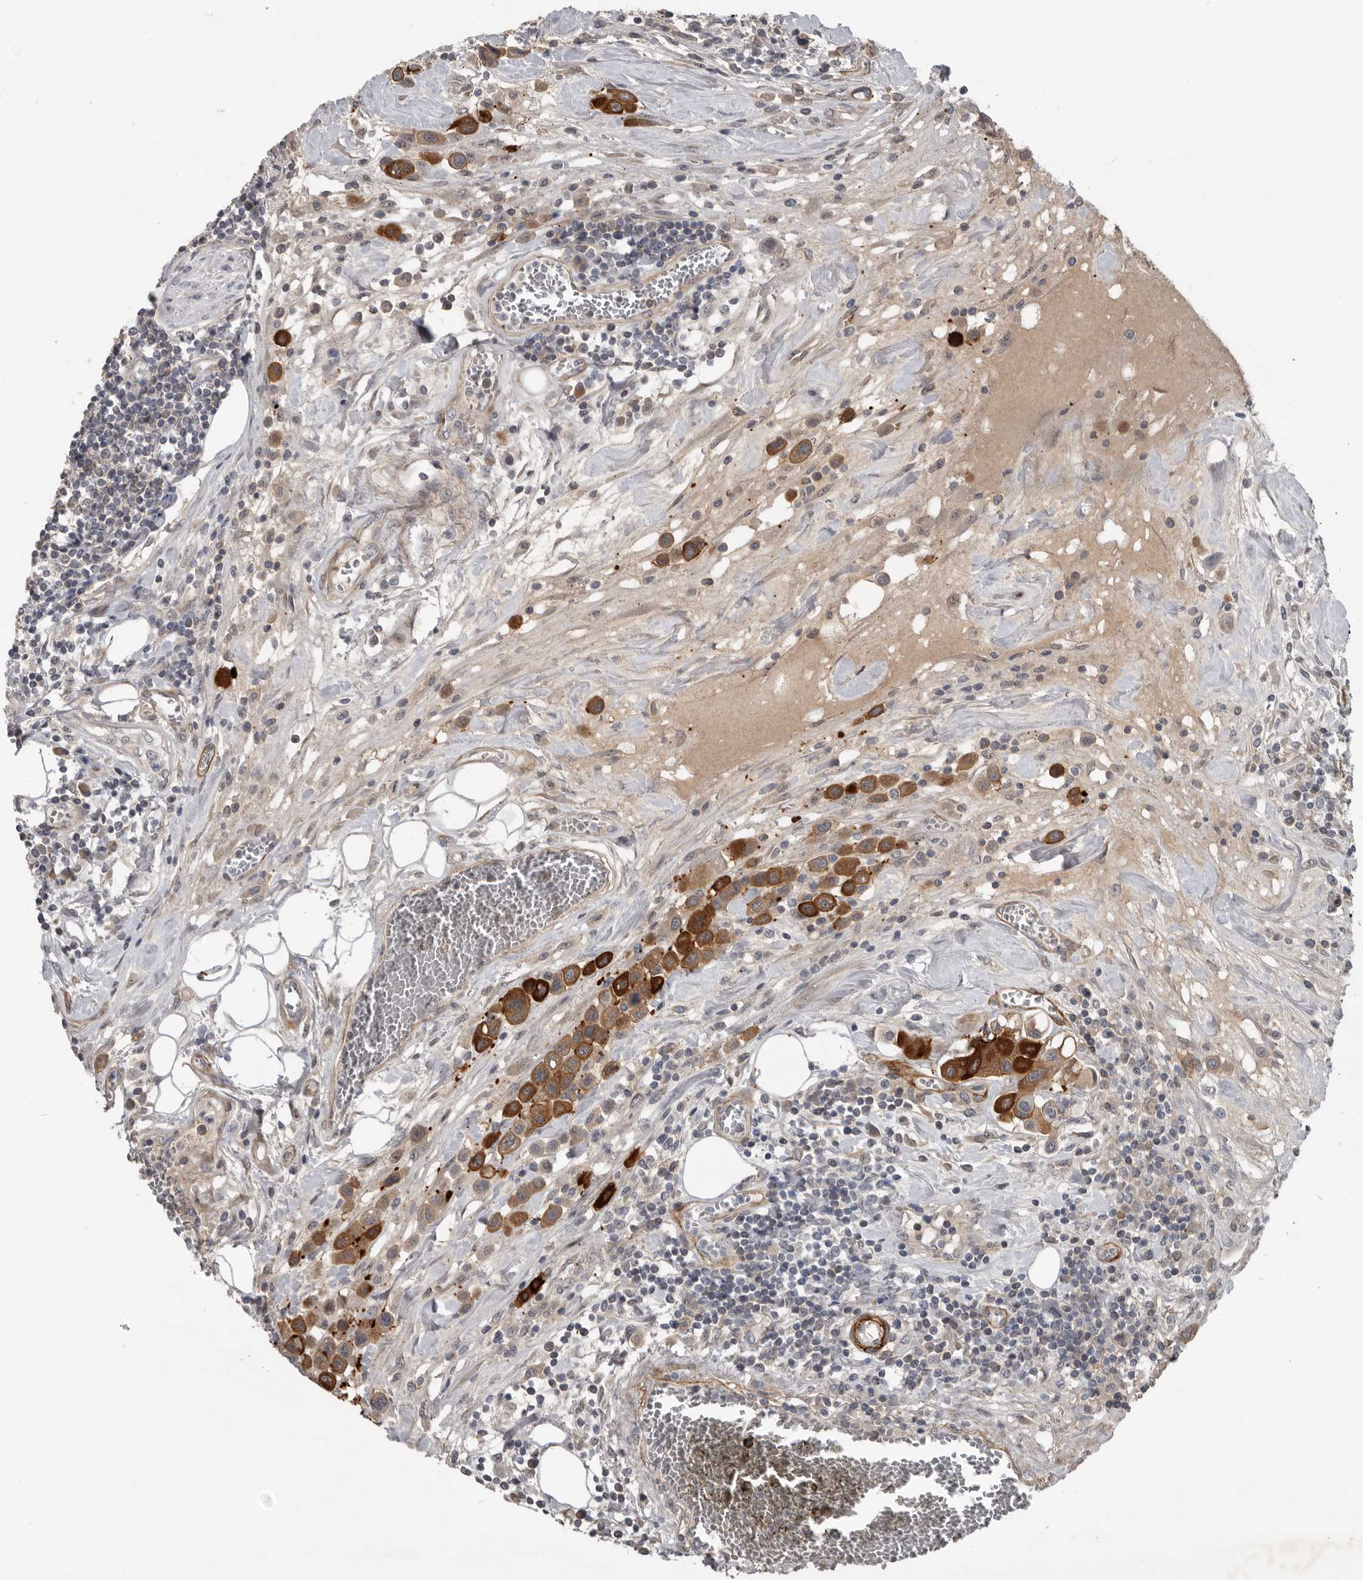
{"staining": {"intensity": "moderate", "quantity": ">75%", "location": "cytoplasmic/membranous"}, "tissue": "urothelial cancer", "cell_type": "Tumor cells", "image_type": "cancer", "snomed": [{"axis": "morphology", "description": "Urothelial carcinoma, High grade"}, {"axis": "topography", "description": "Urinary bladder"}], "caption": "High-grade urothelial carcinoma stained with a protein marker reveals moderate staining in tumor cells.", "gene": "C1orf216", "patient": {"sex": "male", "age": 50}}